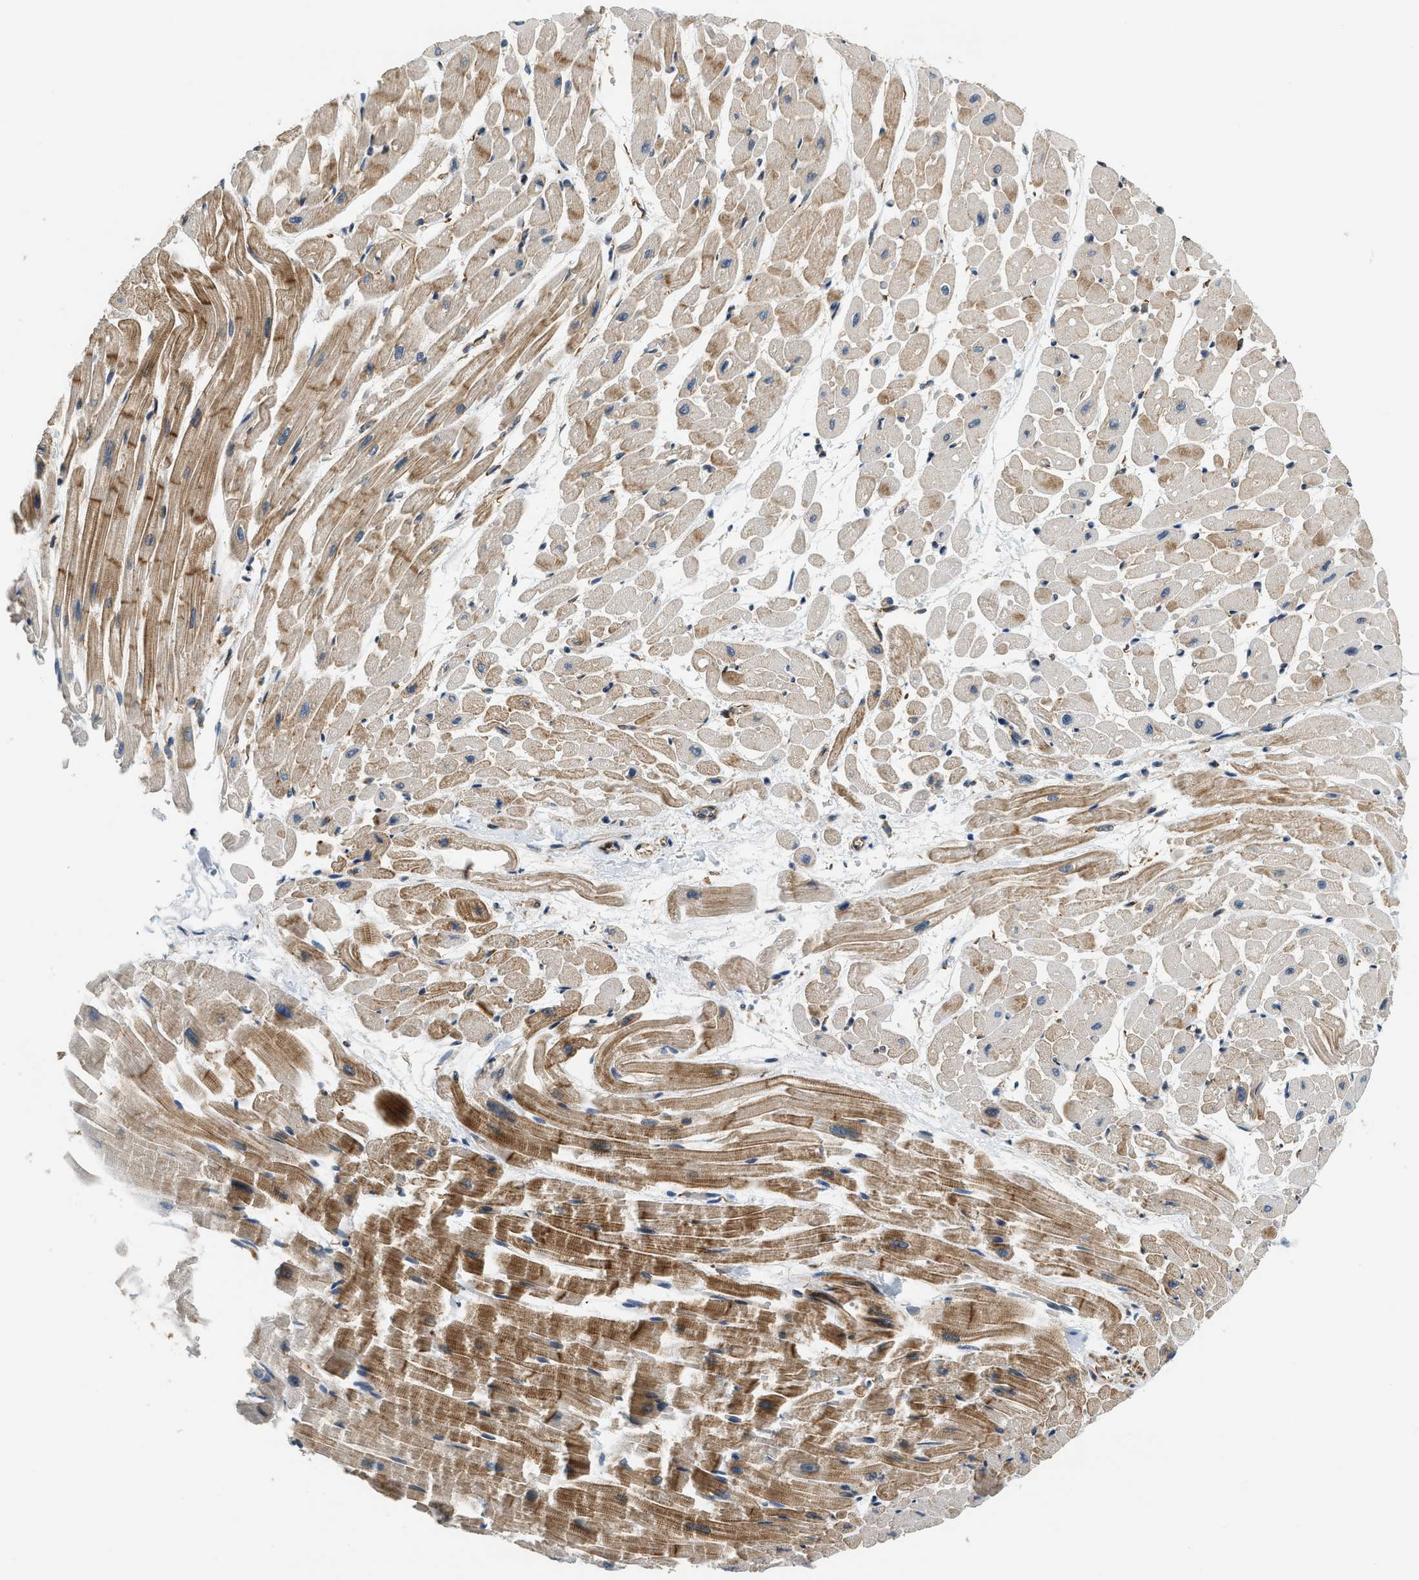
{"staining": {"intensity": "moderate", "quantity": ">75%", "location": "cytoplasmic/membranous"}, "tissue": "heart muscle", "cell_type": "Cardiomyocytes", "image_type": "normal", "snomed": [{"axis": "morphology", "description": "Normal tissue, NOS"}, {"axis": "topography", "description": "Heart"}], "caption": "Immunohistochemistry staining of benign heart muscle, which reveals medium levels of moderate cytoplasmic/membranous staining in approximately >75% of cardiomyocytes indicating moderate cytoplasmic/membranous protein staining. The staining was performed using DAB (brown) for protein detection and nuclei were counterstained in hematoxylin (blue).", "gene": "ALOX12", "patient": {"sex": "male", "age": 45}}